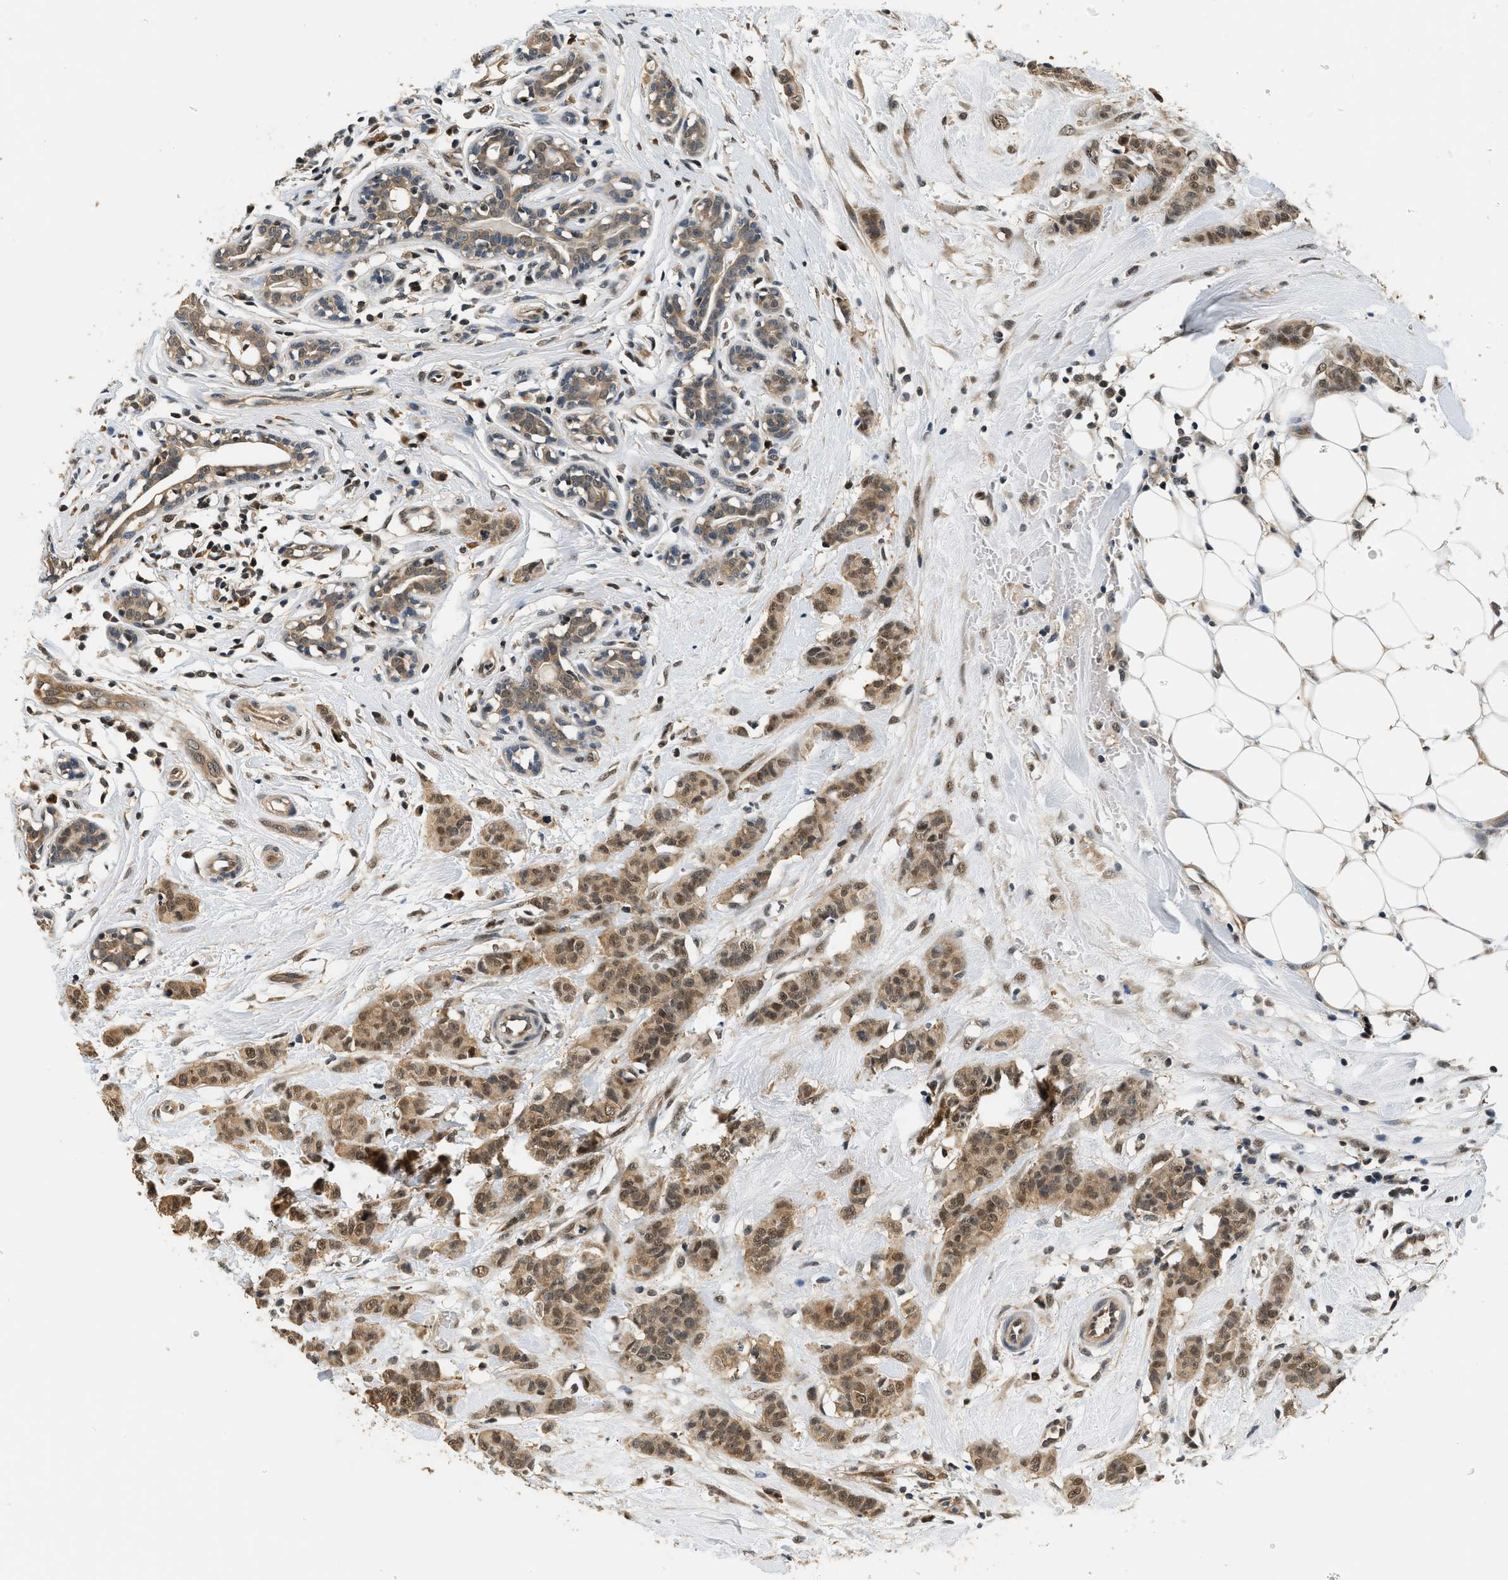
{"staining": {"intensity": "moderate", "quantity": ">75%", "location": "cytoplasmic/membranous,nuclear"}, "tissue": "breast cancer", "cell_type": "Tumor cells", "image_type": "cancer", "snomed": [{"axis": "morphology", "description": "Normal tissue, NOS"}, {"axis": "morphology", "description": "Duct carcinoma"}, {"axis": "topography", "description": "Breast"}], "caption": "A brown stain shows moderate cytoplasmic/membranous and nuclear staining of a protein in human infiltrating ductal carcinoma (breast) tumor cells.", "gene": "PSMD3", "patient": {"sex": "female", "age": 40}}